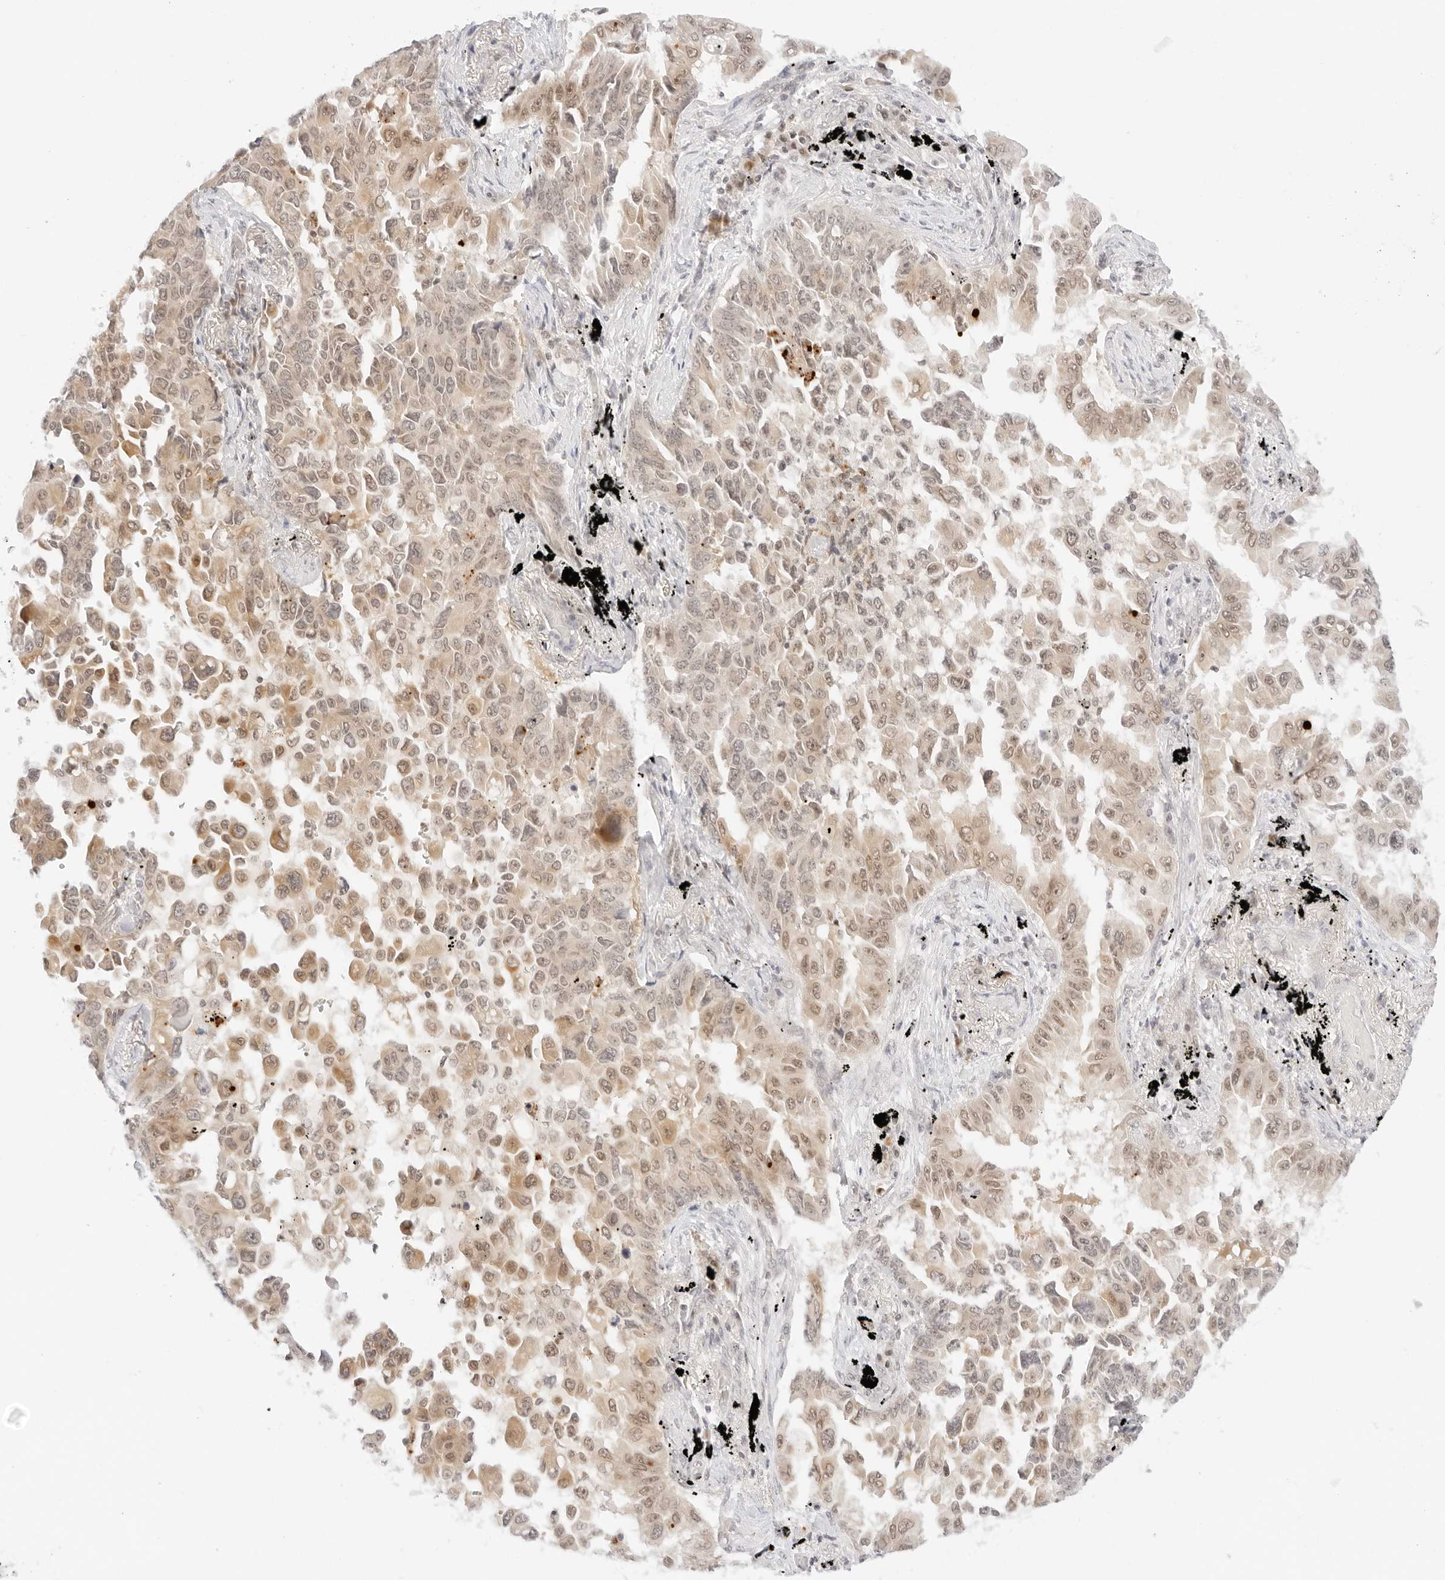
{"staining": {"intensity": "weak", "quantity": ">75%", "location": "nuclear"}, "tissue": "lung cancer", "cell_type": "Tumor cells", "image_type": "cancer", "snomed": [{"axis": "morphology", "description": "Adenocarcinoma, NOS"}, {"axis": "topography", "description": "Lung"}], "caption": "This is an image of immunohistochemistry (IHC) staining of lung cancer (adenocarcinoma), which shows weak expression in the nuclear of tumor cells.", "gene": "POLR3C", "patient": {"sex": "female", "age": 67}}